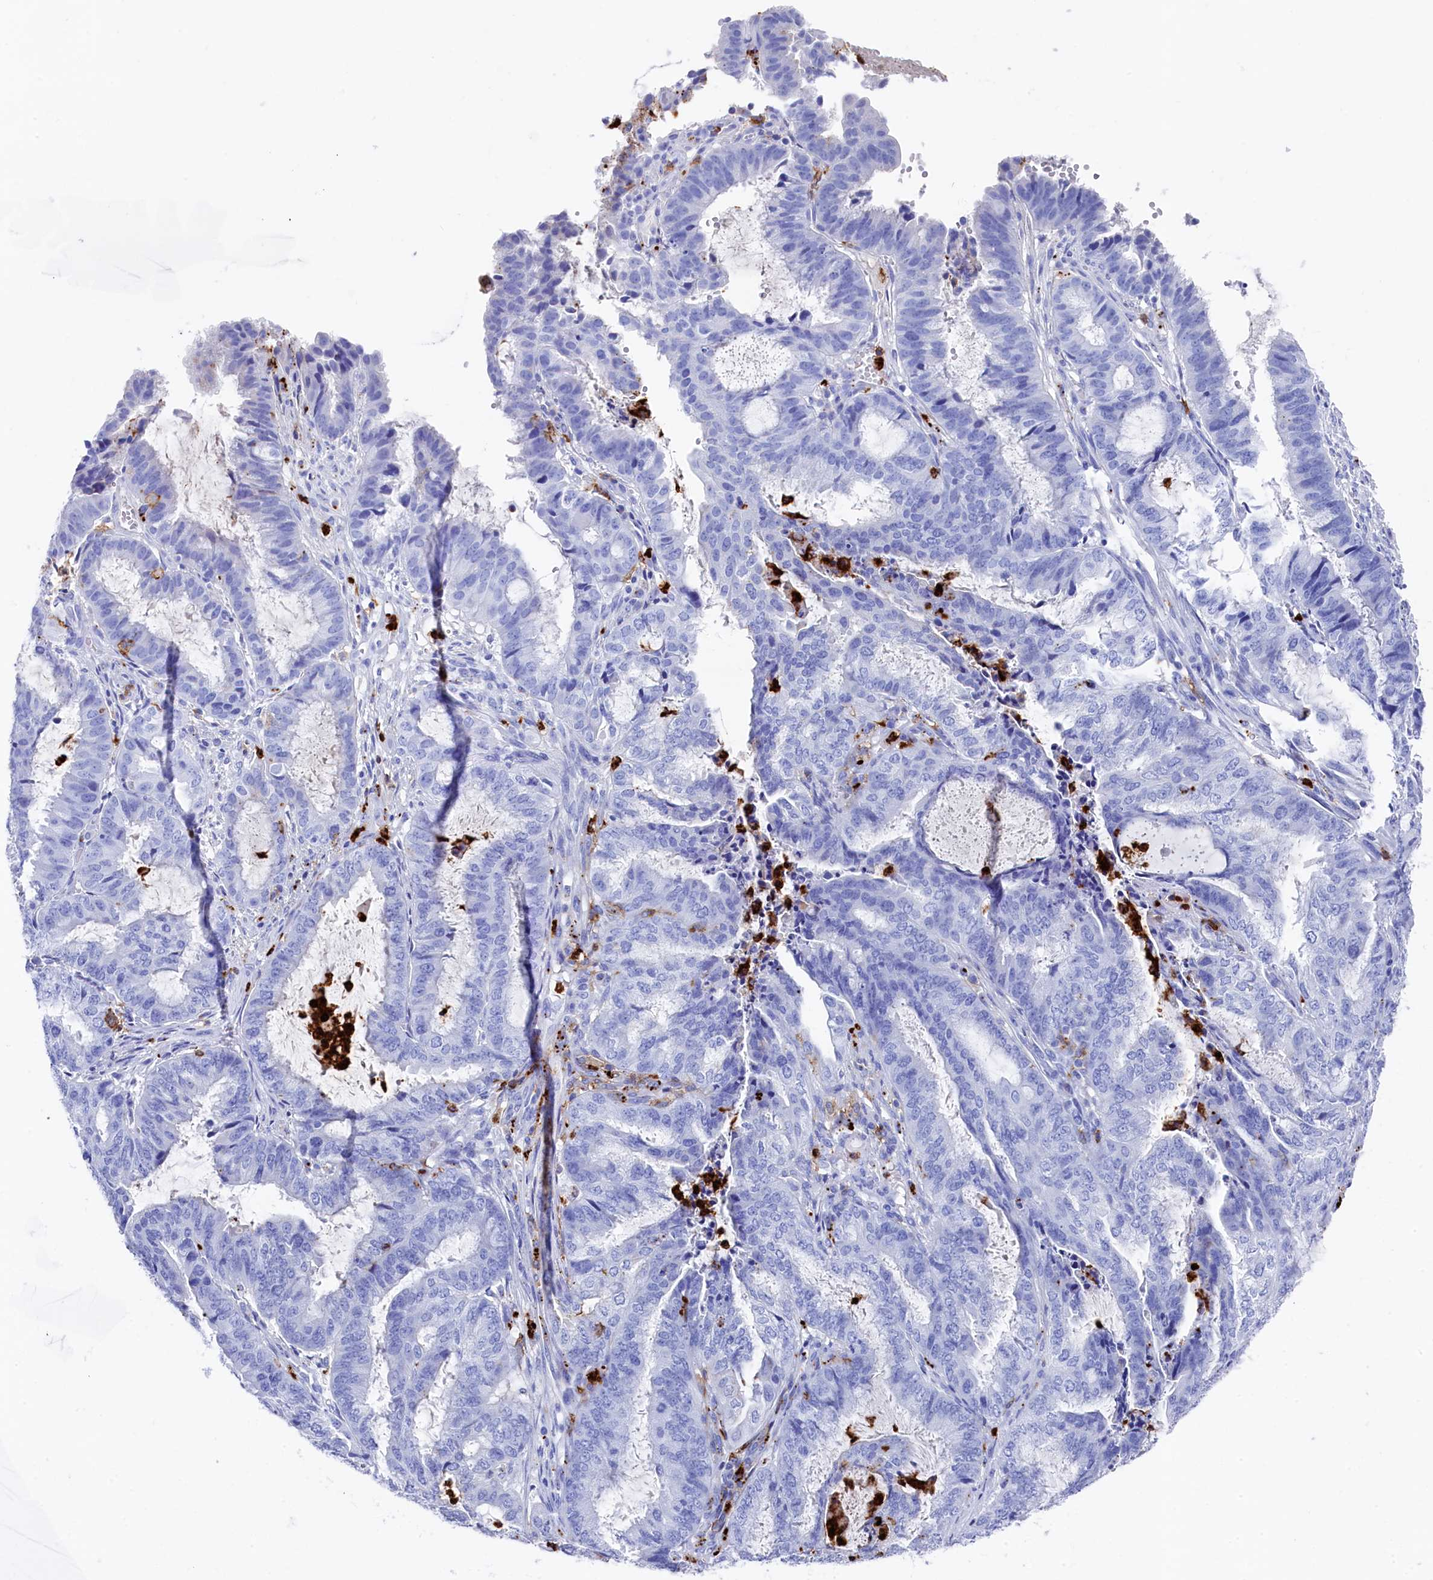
{"staining": {"intensity": "negative", "quantity": "none", "location": "none"}, "tissue": "endometrial cancer", "cell_type": "Tumor cells", "image_type": "cancer", "snomed": [{"axis": "morphology", "description": "Adenocarcinoma, NOS"}, {"axis": "topography", "description": "Endometrium"}], "caption": "A micrograph of endometrial cancer stained for a protein demonstrates no brown staining in tumor cells.", "gene": "PLAC8", "patient": {"sex": "female", "age": 51}}